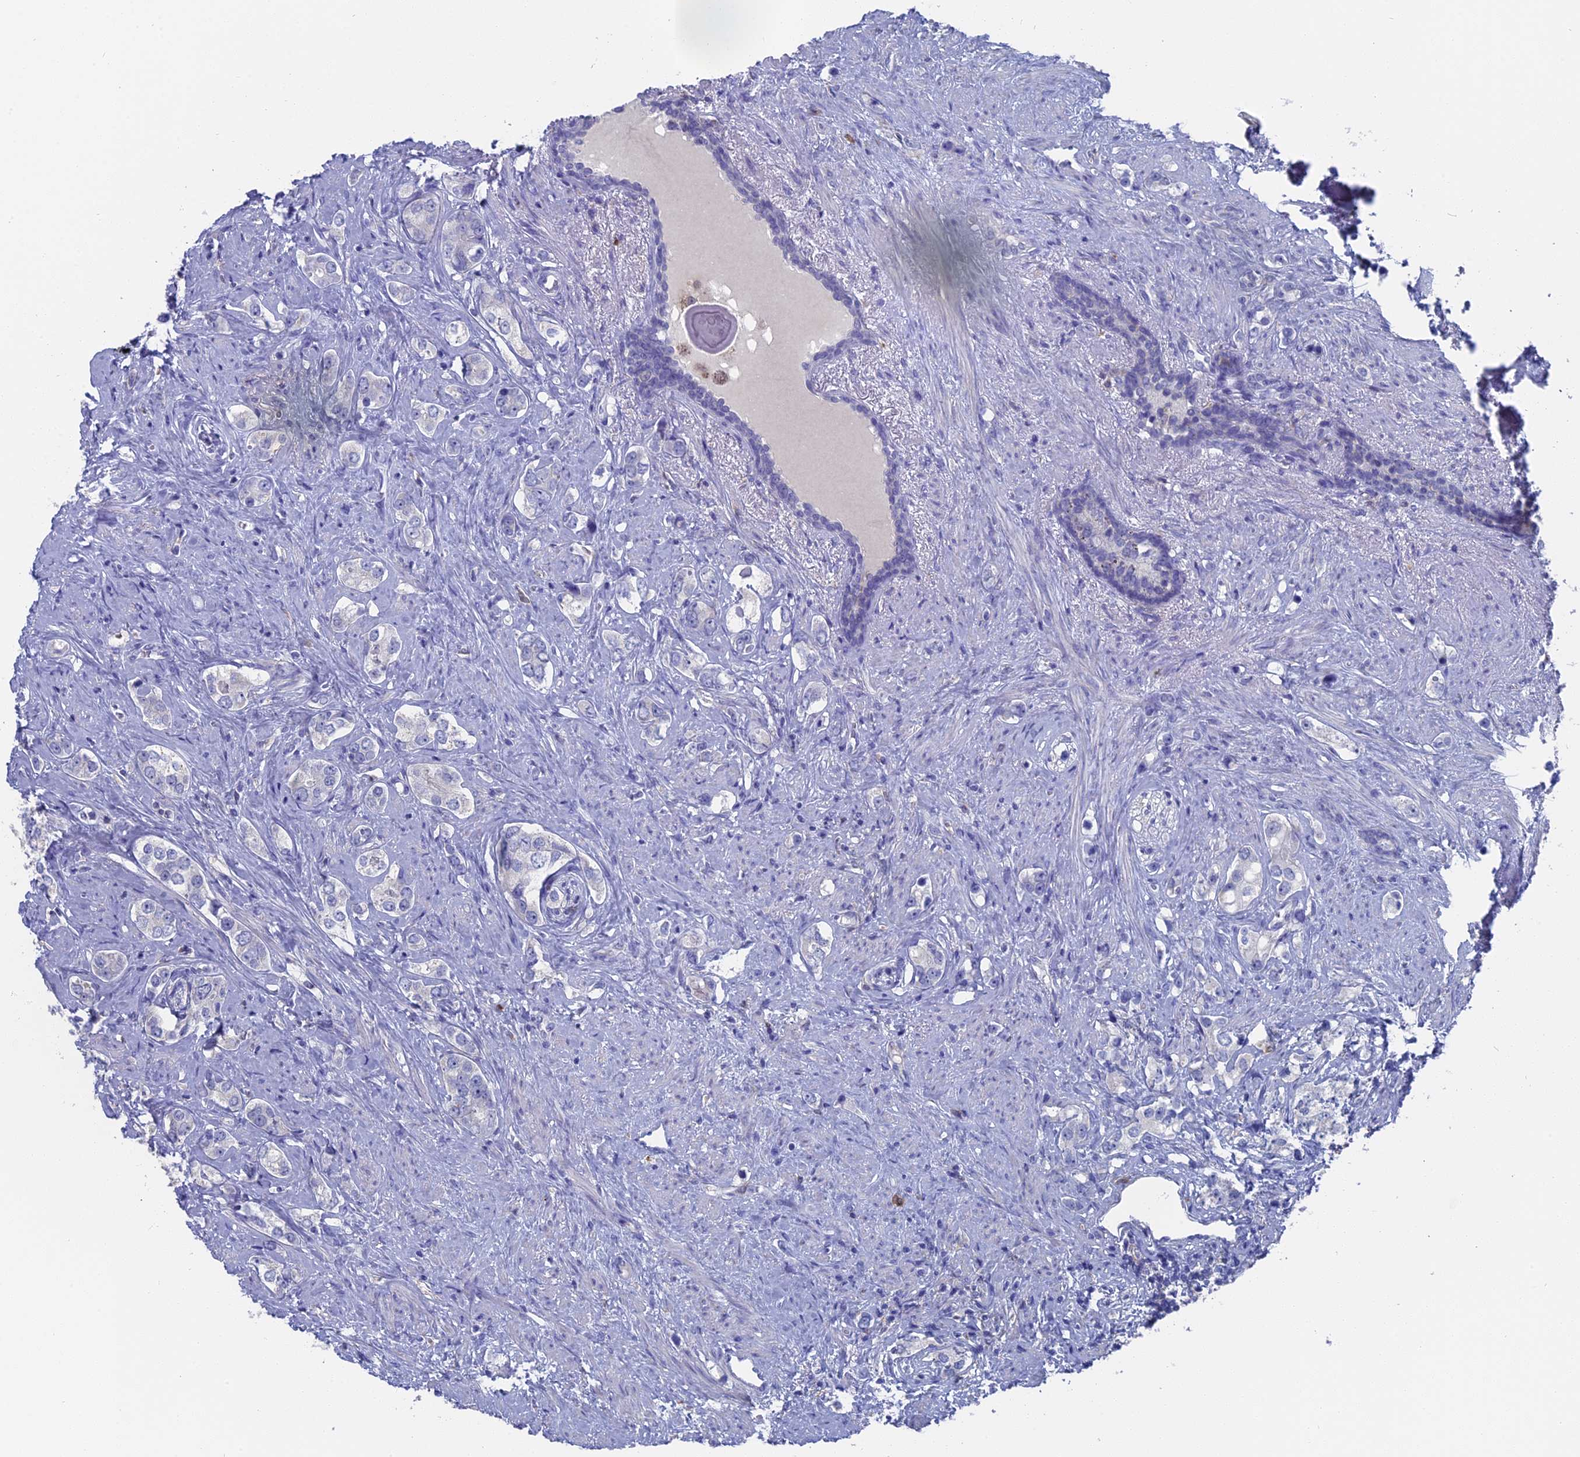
{"staining": {"intensity": "negative", "quantity": "none", "location": "none"}, "tissue": "prostate cancer", "cell_type": "Tumor cells", "image_type": "cancer", "snomed": [{"axis": "morphology", "description": "Adenocarcinoma, High grade"}, {"axis": "topography", "description": "Prostate"}], "caption": "Immunohistochemistry (IHC) micrograph of neoplastic tissue: human prostate cancer (adenocarcinoma (high-grade)) stained with DAB (3,3'-diaminobenzidine) demonstrates no significant protein positivity in tumor cells.", "gene": "NCF4", "patient": {"sex": "male", "age": 63}}